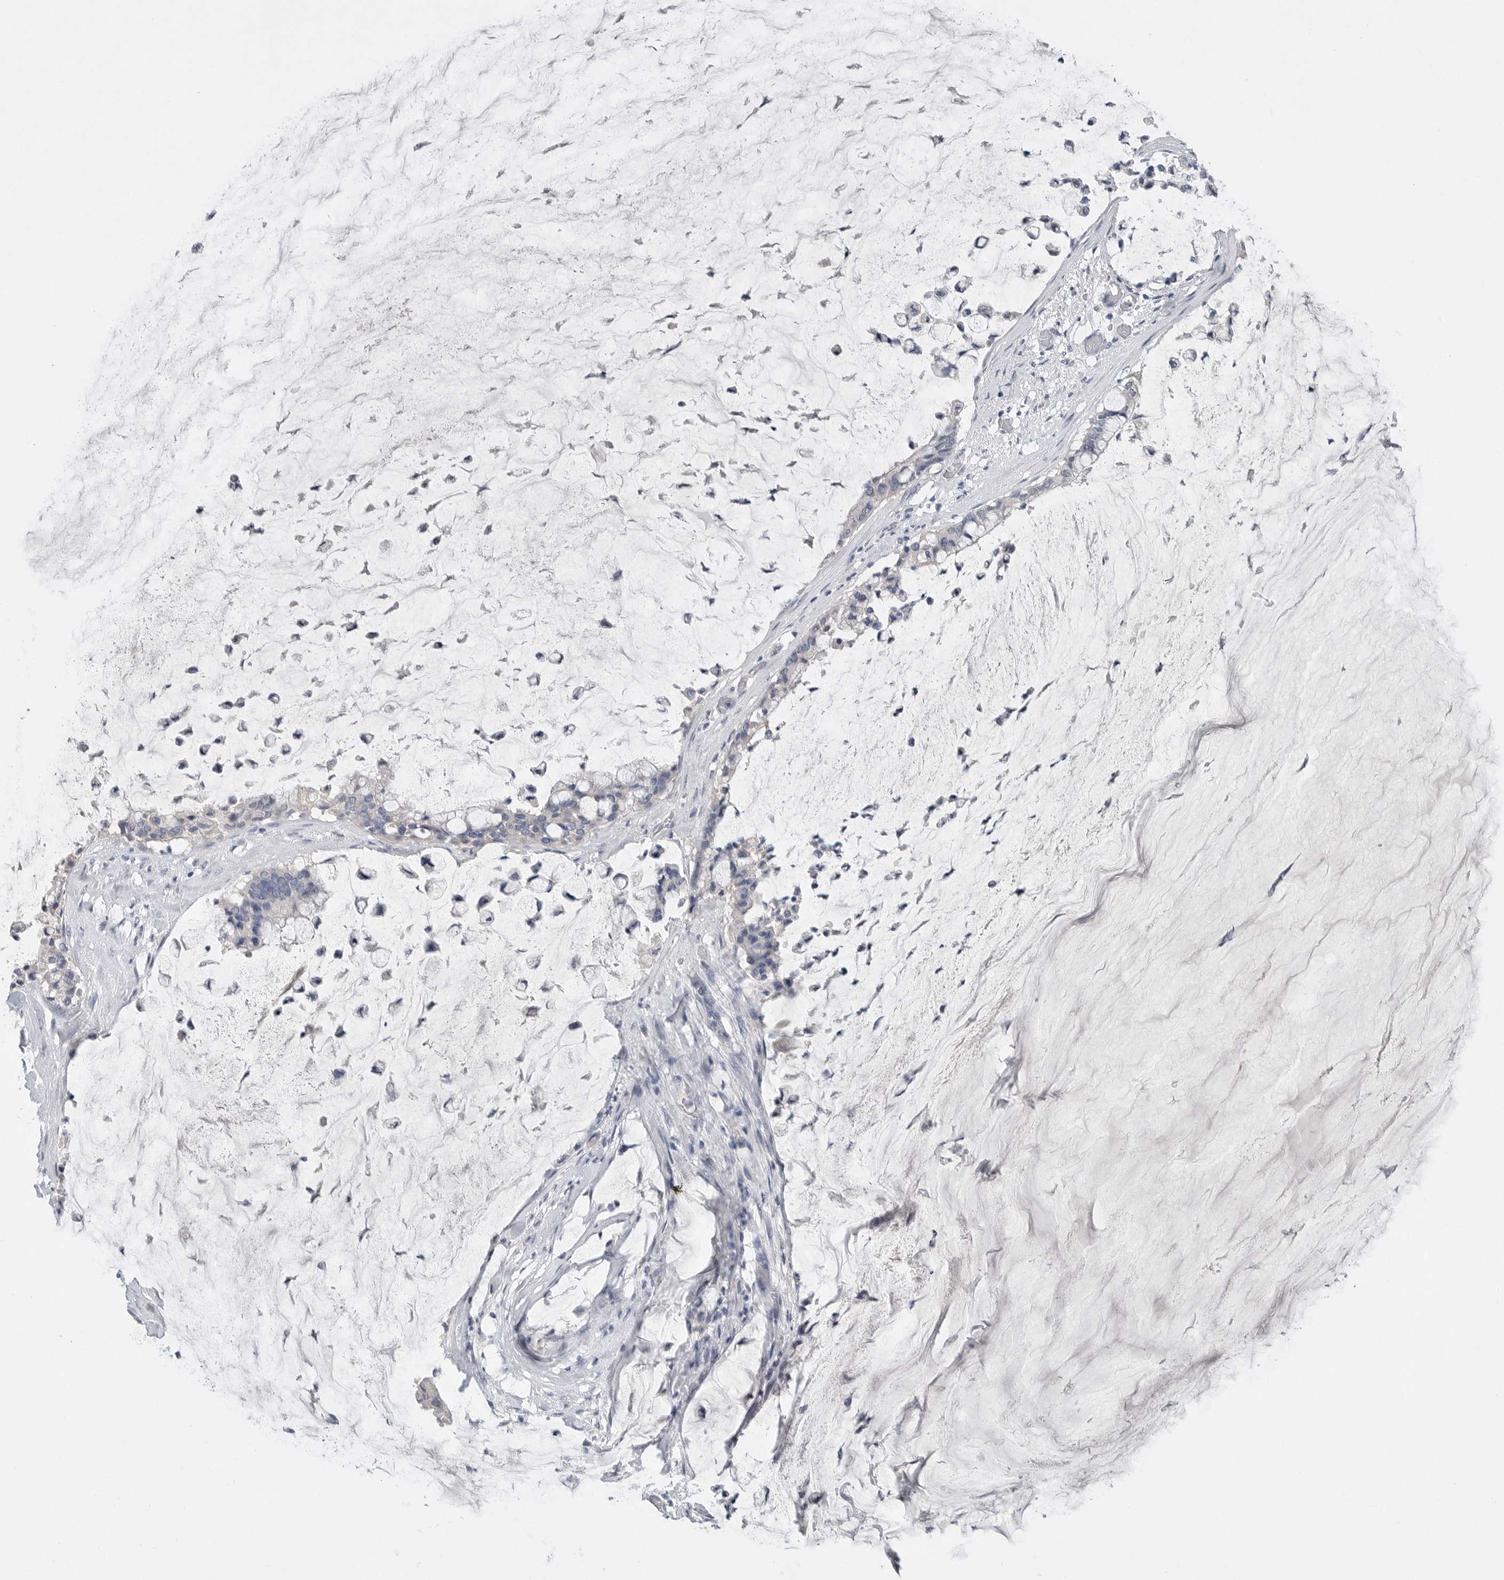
{"staining": {"intensity": "negative", "quantity": "none", "location": "none"}, "tissue": "pancreatic cancer", "cell_type": "Tumor cells", "image_type": "cancer", "snomed": [{"axis": "morphology", "description": "Adenocarcinoma, NOS"}, {"axis": "topography", "description": "Pancreas"}], "caption": "High magnification brightfield microscopy of adenocarcinoma (pancreatic) stained with DAB (brown) and counterstained with hematoxylin (blue): tumor cells show no significant staining.", "gene": "FABP6", "patient": {"sex": "male", "age": 41}}